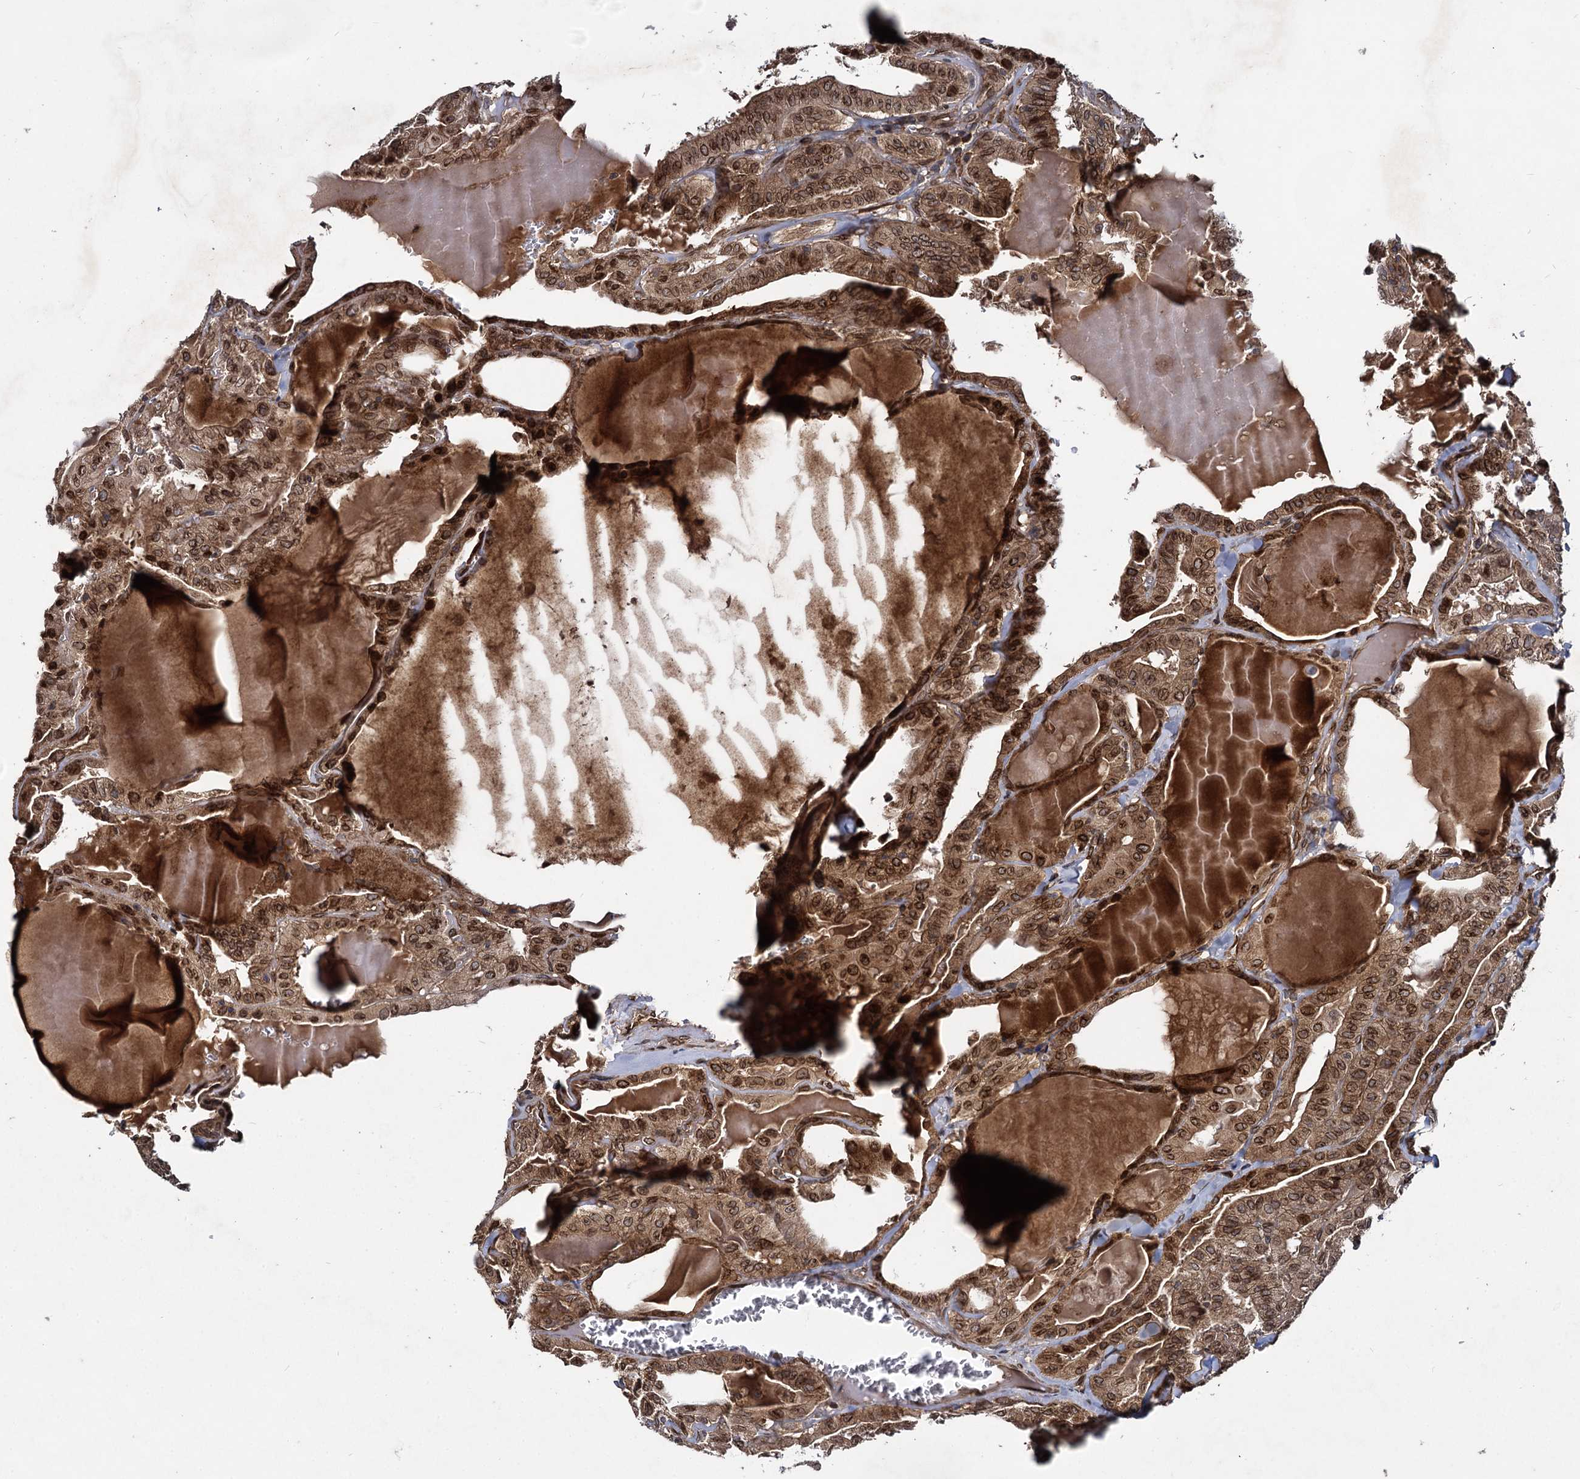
{"staining": {"intensity": "moderate", "quantity": ">75%", "location": "cytoplasmic/membranous,nuclear"}, "tissue": "thyroid cancer", "cell_type": "Tumor cells", "image_type": "cancer", "snomed": [{"axis": "morphology", "description": "Papillary adenocarcinoma, NOS"}, {"axis": "topography", "description": "Thyroid gland"}], "caption": "The micrograph demonstrates immunohistochemical staining of thyroid cancer (papillary adenocarcinoma). There is moderate cytoplasmic/membranous and nuclear staining is appreciated in approximately >75% of tumor cells.", "gene": "DCP1B", "patient": {"sex": "male", "age": 52}}